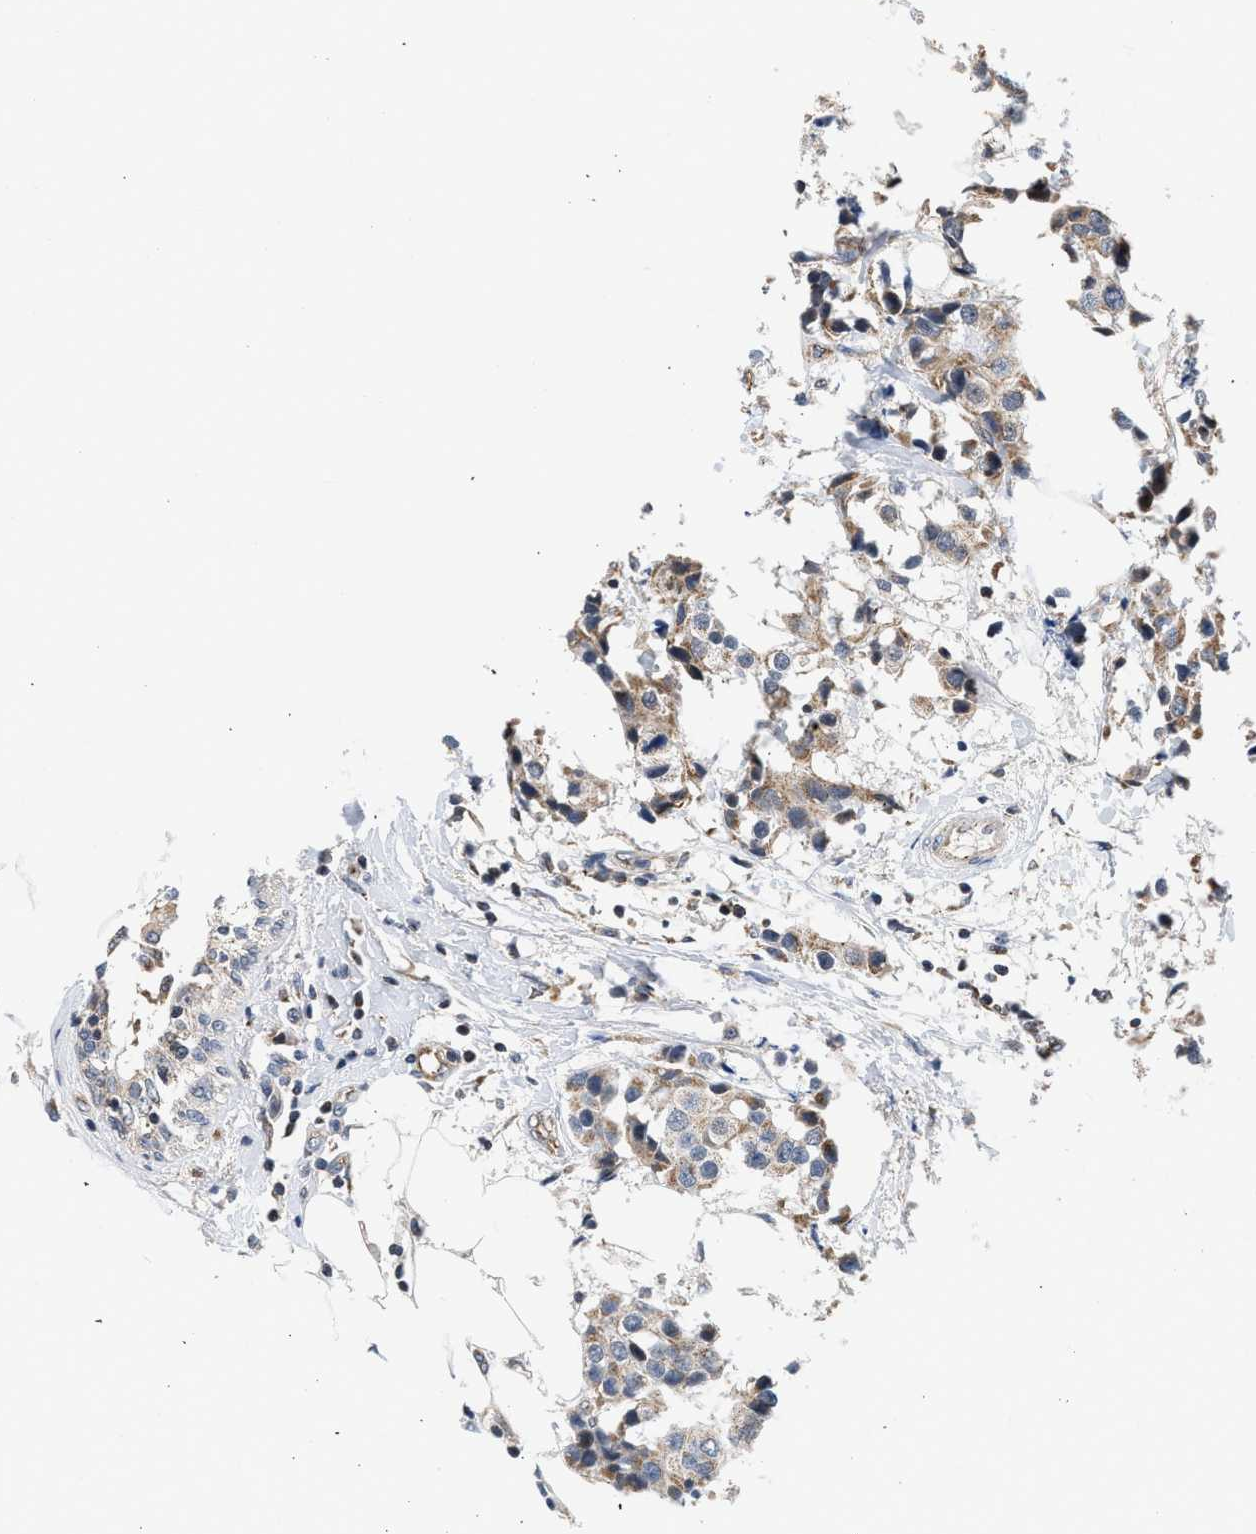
{"staining": {"intensity": "weak", "quantity": ">75%", "location": "cytoplasmic/membranous"}, "tissue": "breast cancer", "cell_type": "Tumor cells", "image_type": "cancer", "snomed": [{"axis": "morphology", "description": "Normal tissue, NOS"}, {"axis": "morphology", "description": "Duct carcinoma"}, {"axis": "topography", "description": "Breast"}], "caption": "Breast cancer stained with a protein marker displays weak staining in tumor cells.", "gene": "PIM1", "patient": {"sex": "female", "age": 39}}